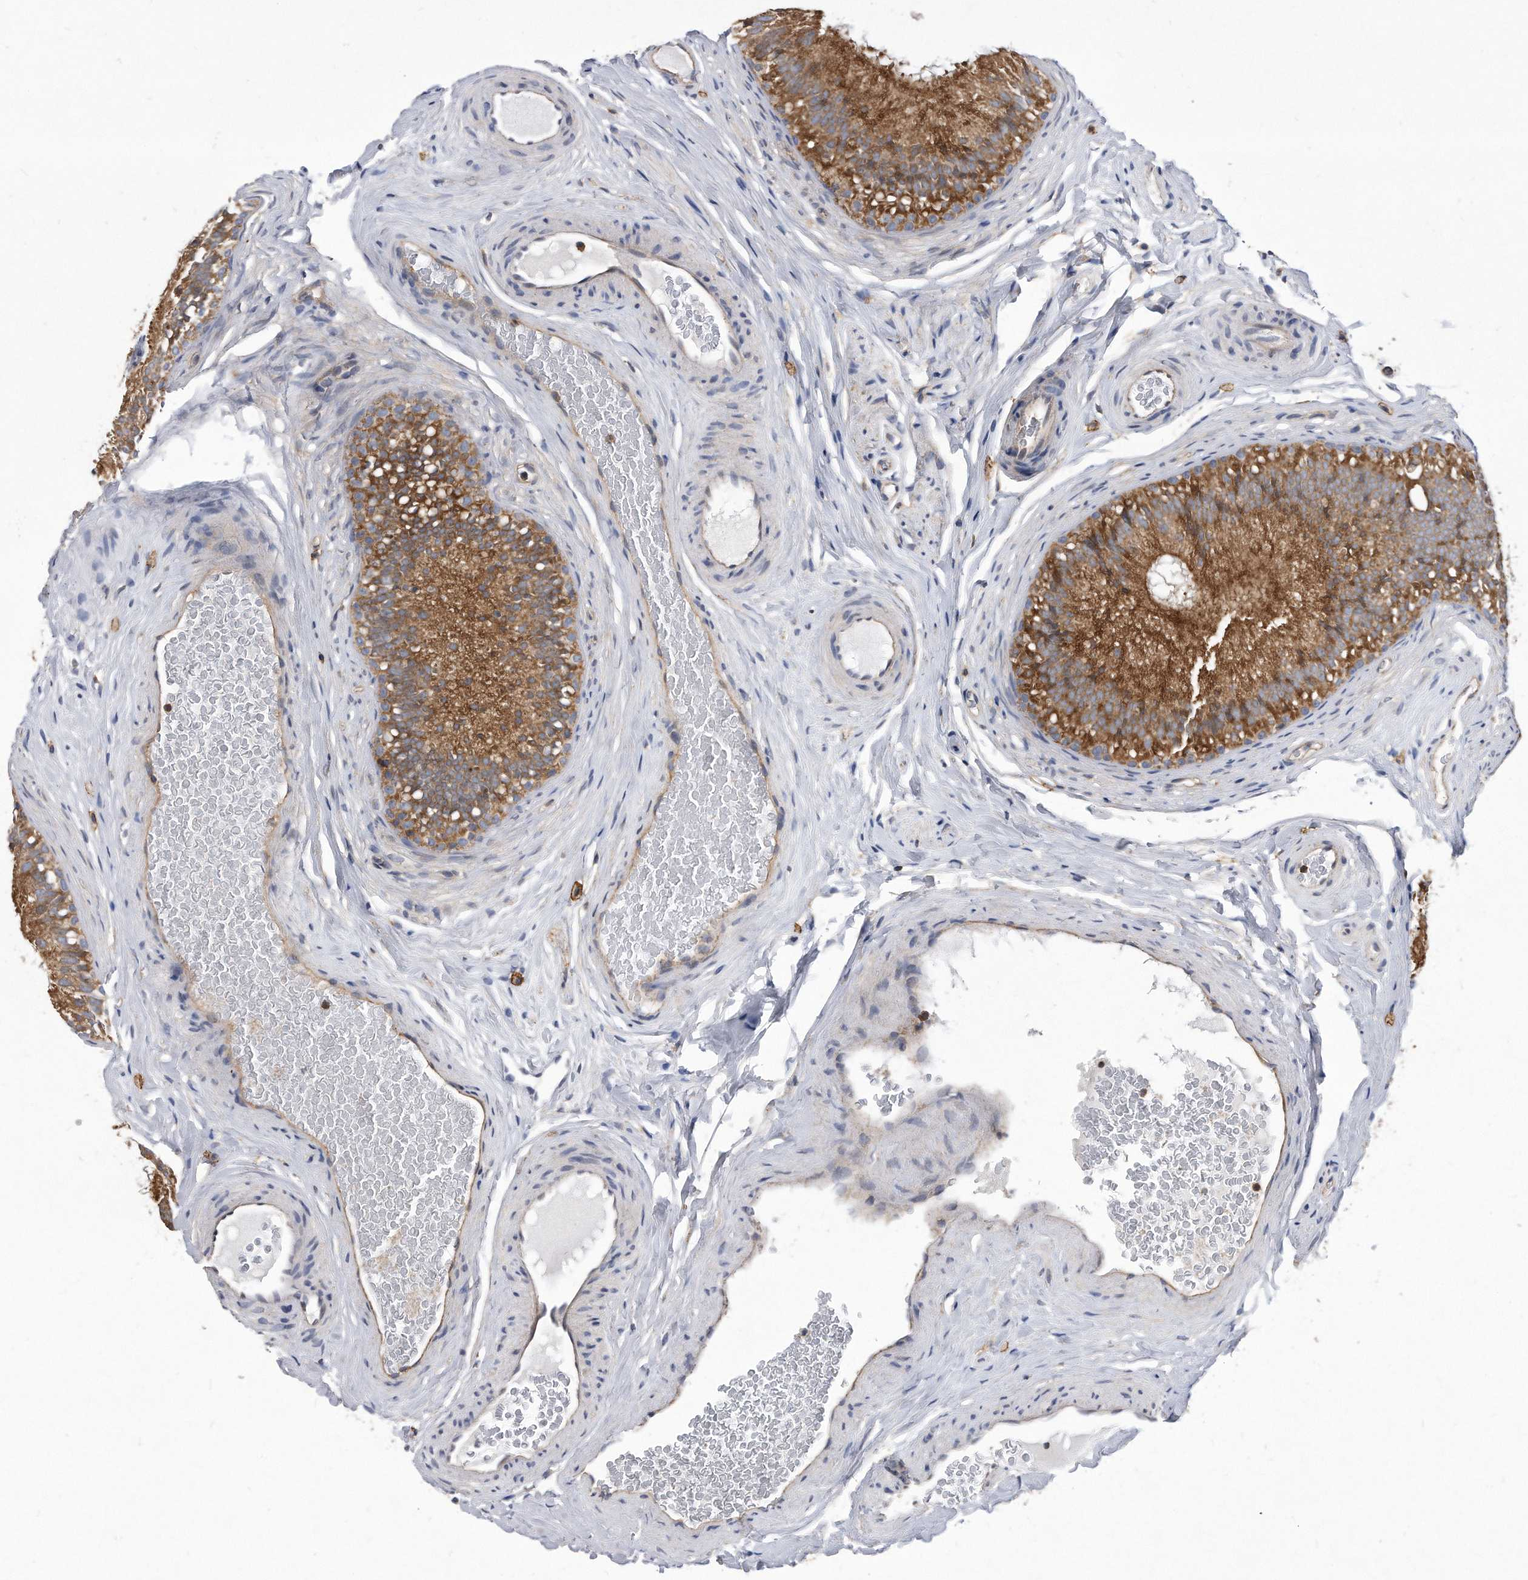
{"staining": {"intensity": "moderate", "quantity": ">75%", "location": "cytoplasmic/membranous"}, "tissue": "epididymis", "cell_type": "Glandular cells", "image_type": "normal", "snomed": [{"axis": "morphology", "description": "Normal tissue, NOS"}, {"axis": "topography", "description": "Epididymis"}], "caption": "Immunohistochemistry (IHC) of benign human epididymis shows medium levels of moderate cytoplasmic/membranous staining in about >75% of glandular cells.", "gene": "ATG5", "patient": {"sex": "male", "age": 29}}